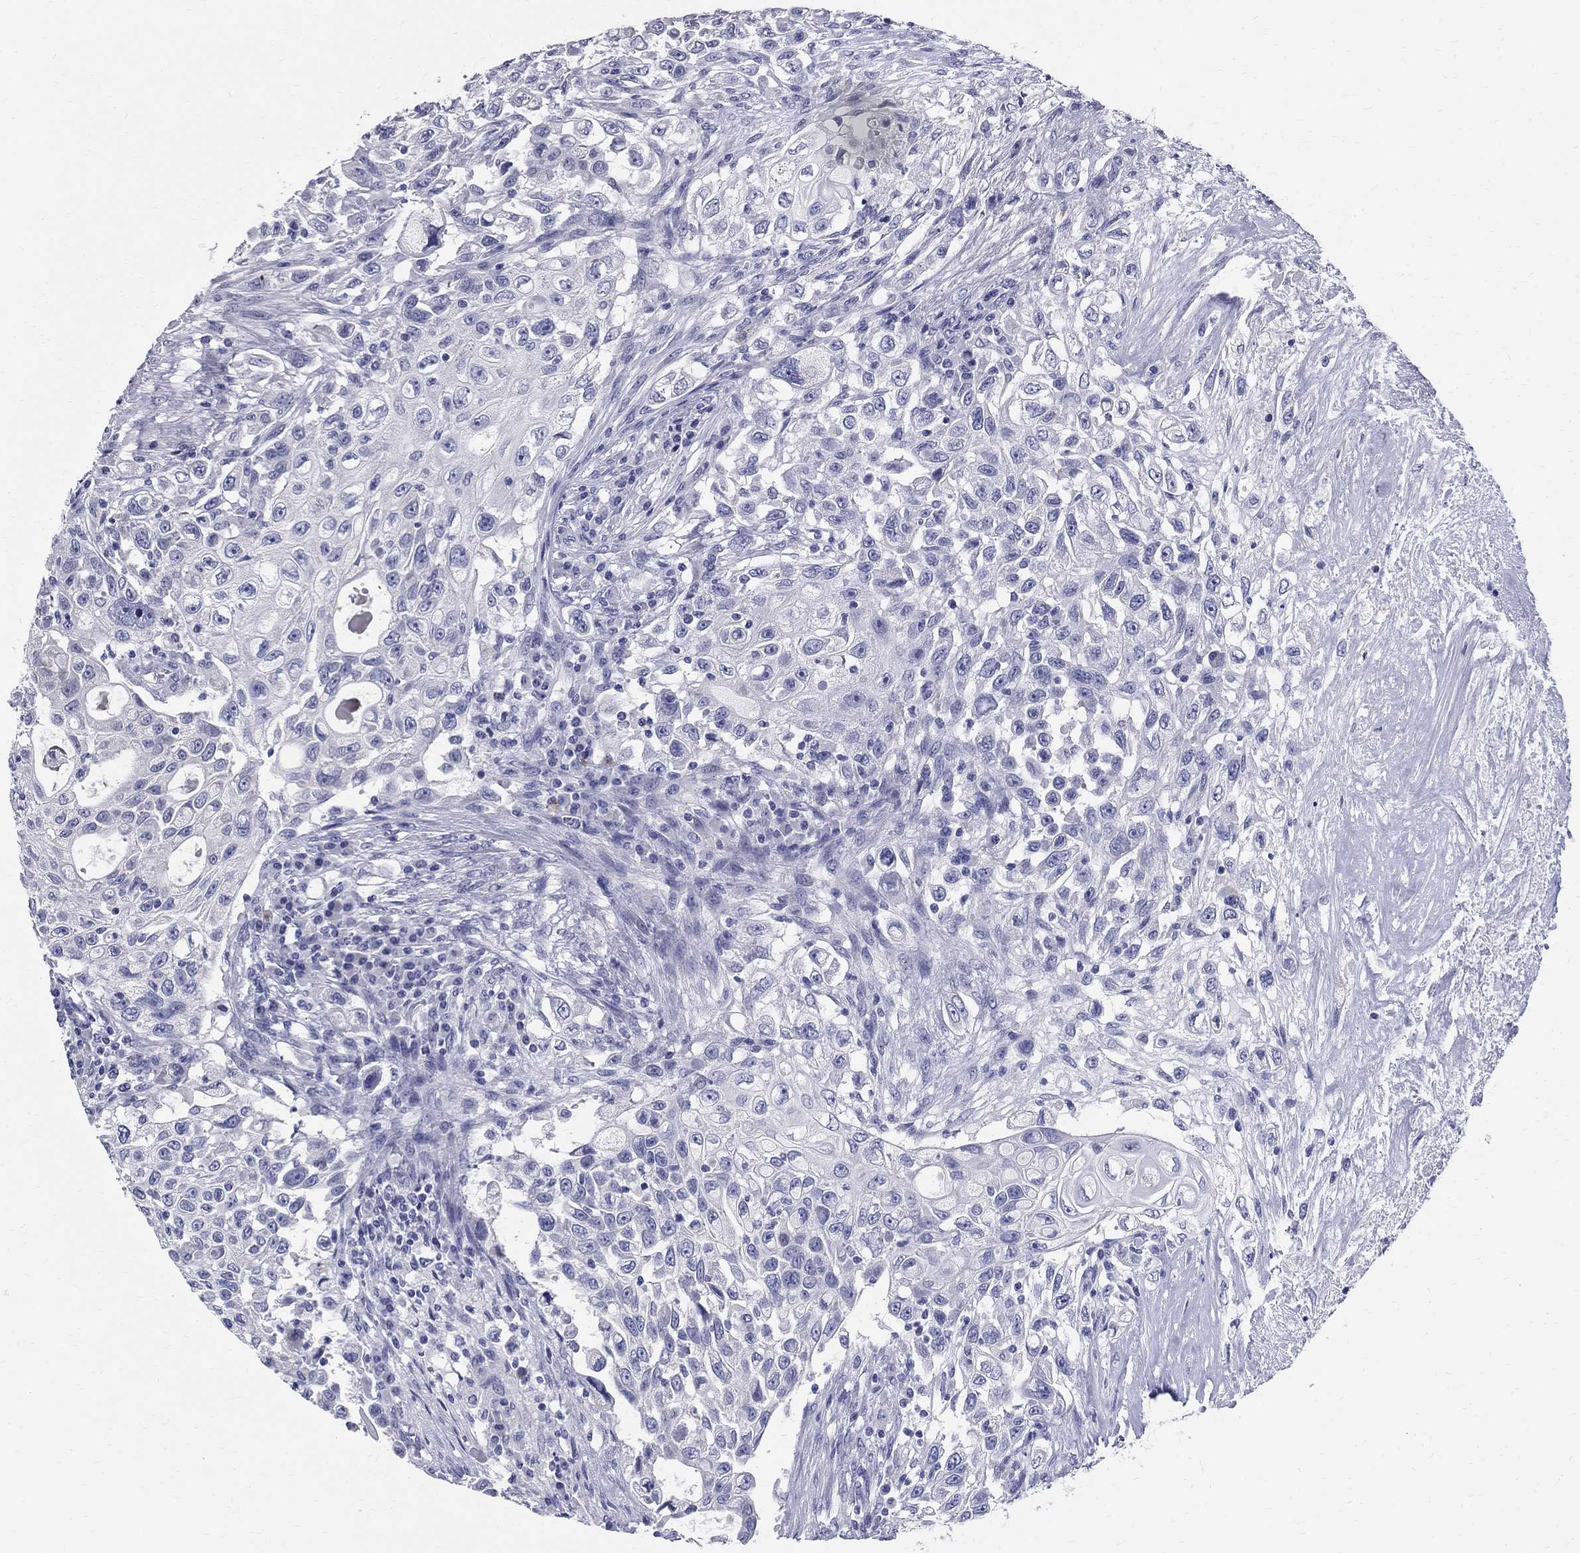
{"staining": {"intensity": "negative", "quantity": "none", "location": "none"}, "tissue": "urothelial cancer", "cell_type": "Tumor cells", "image_type": "cancer", "snomed": [{"axis": "morphology", "description": "Urothelial carcinoma, High grade"}, {"axis": "topography", "description": "Urinary bladder"}], "caption": "There is no significant staining in tumor cells of urothelial cancer. (DAB (3,3'-diaminobenzidine) IHC, high magnification).", "gene": "TGM4", "patient": {"sex": "female", "age": 56}}